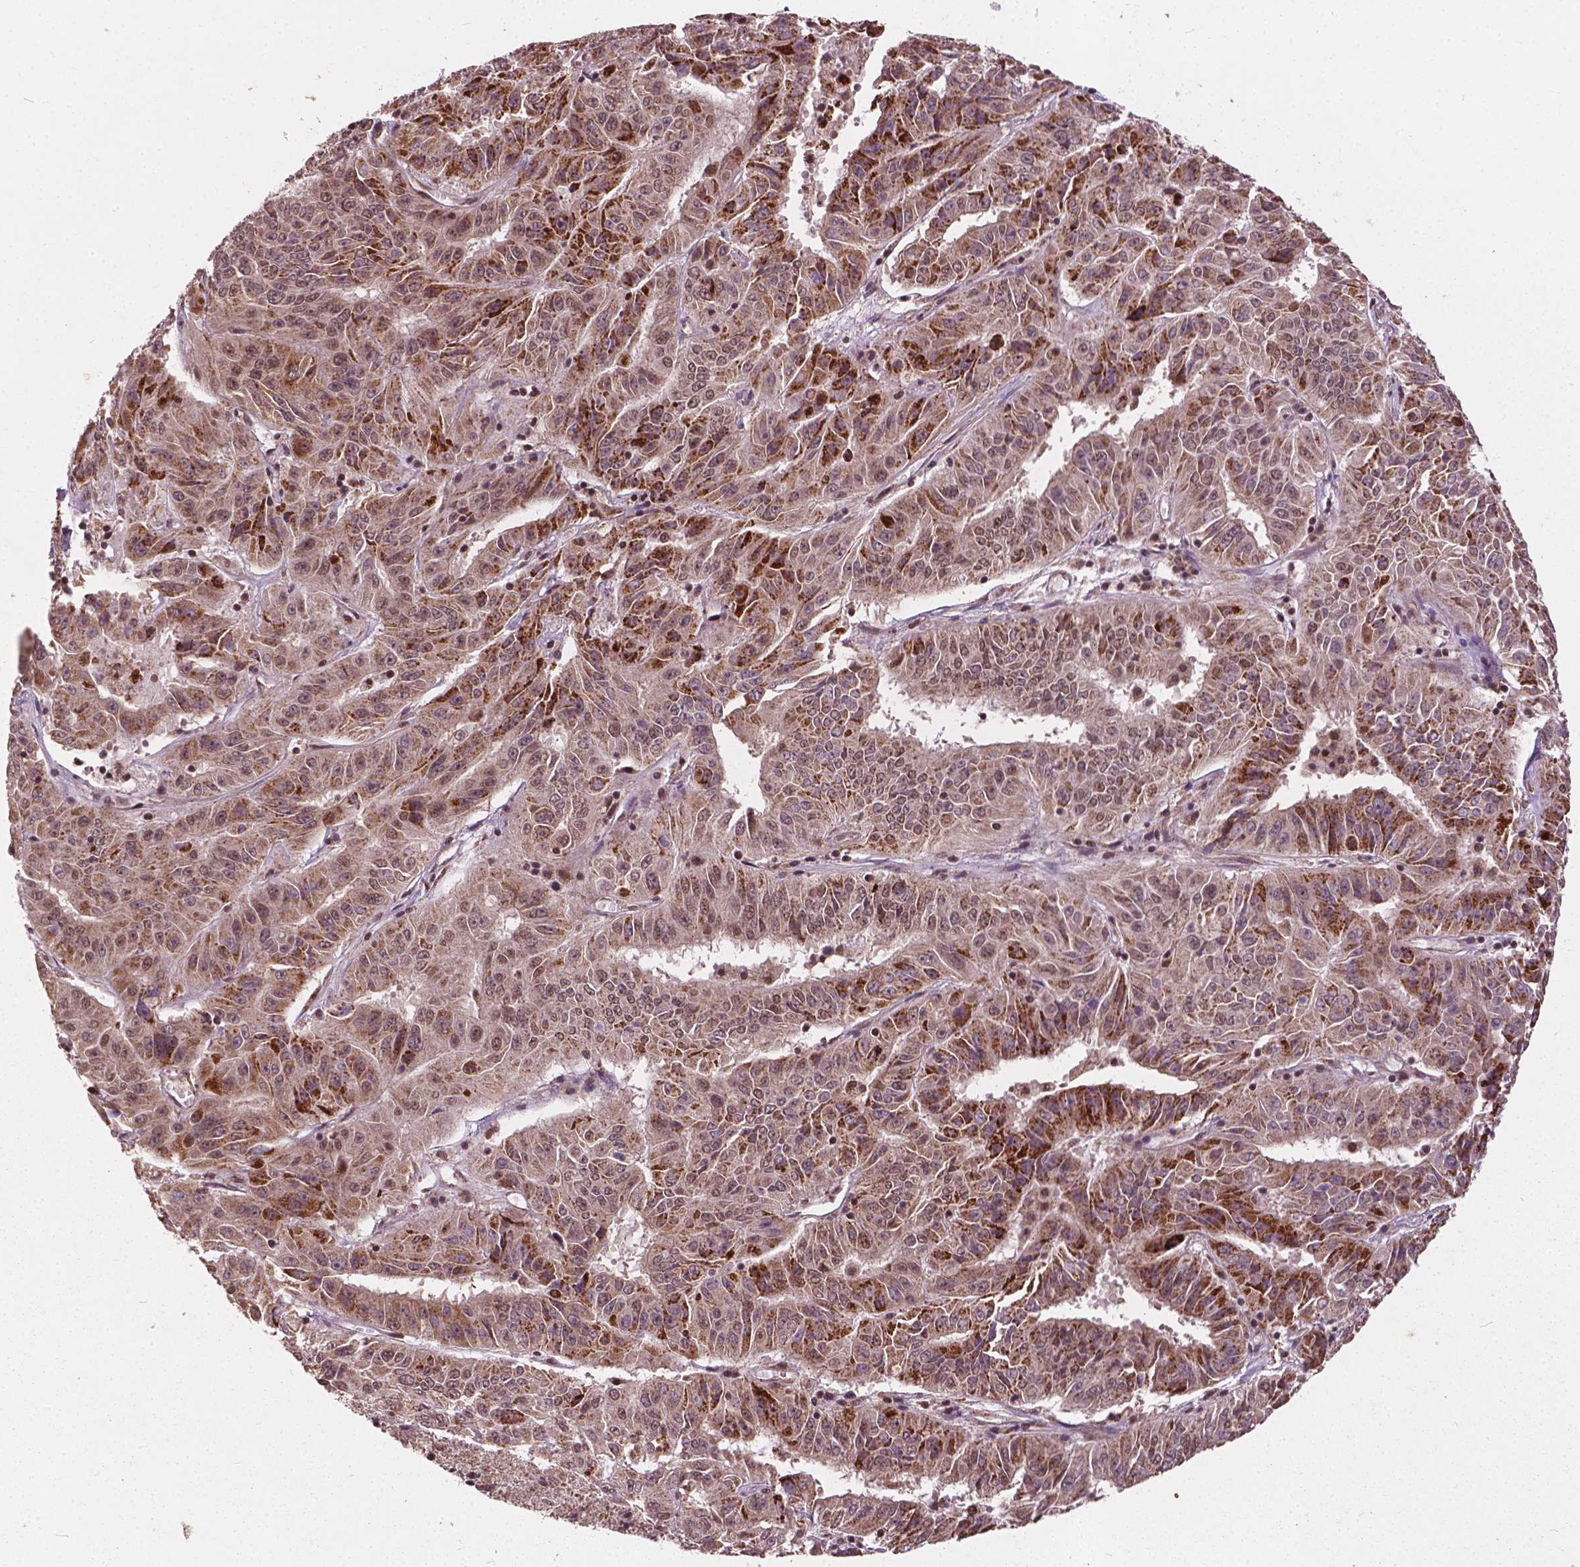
{"staining": {"intensity": "moderate", "quantity": ">75%", "location": "cytoplasmic/membranous"}, "tissue": "pancreatic cancer", "cell_type": "Tumor cells", "image_type": "cancer", "snomed": [{"axis": "morphology", "description": "Adenocarcinoma, NOS"}, {"axis": "topography", "description": "Pancreas"}], "caption": "A brown stain shows moderate cytoplasmic/membranous staining of a protein in human pancreatic cancer (adenocarcinoma) tumor cells.", "gene": "GPS2", "patient": {"sex": "male", "age": 63}}